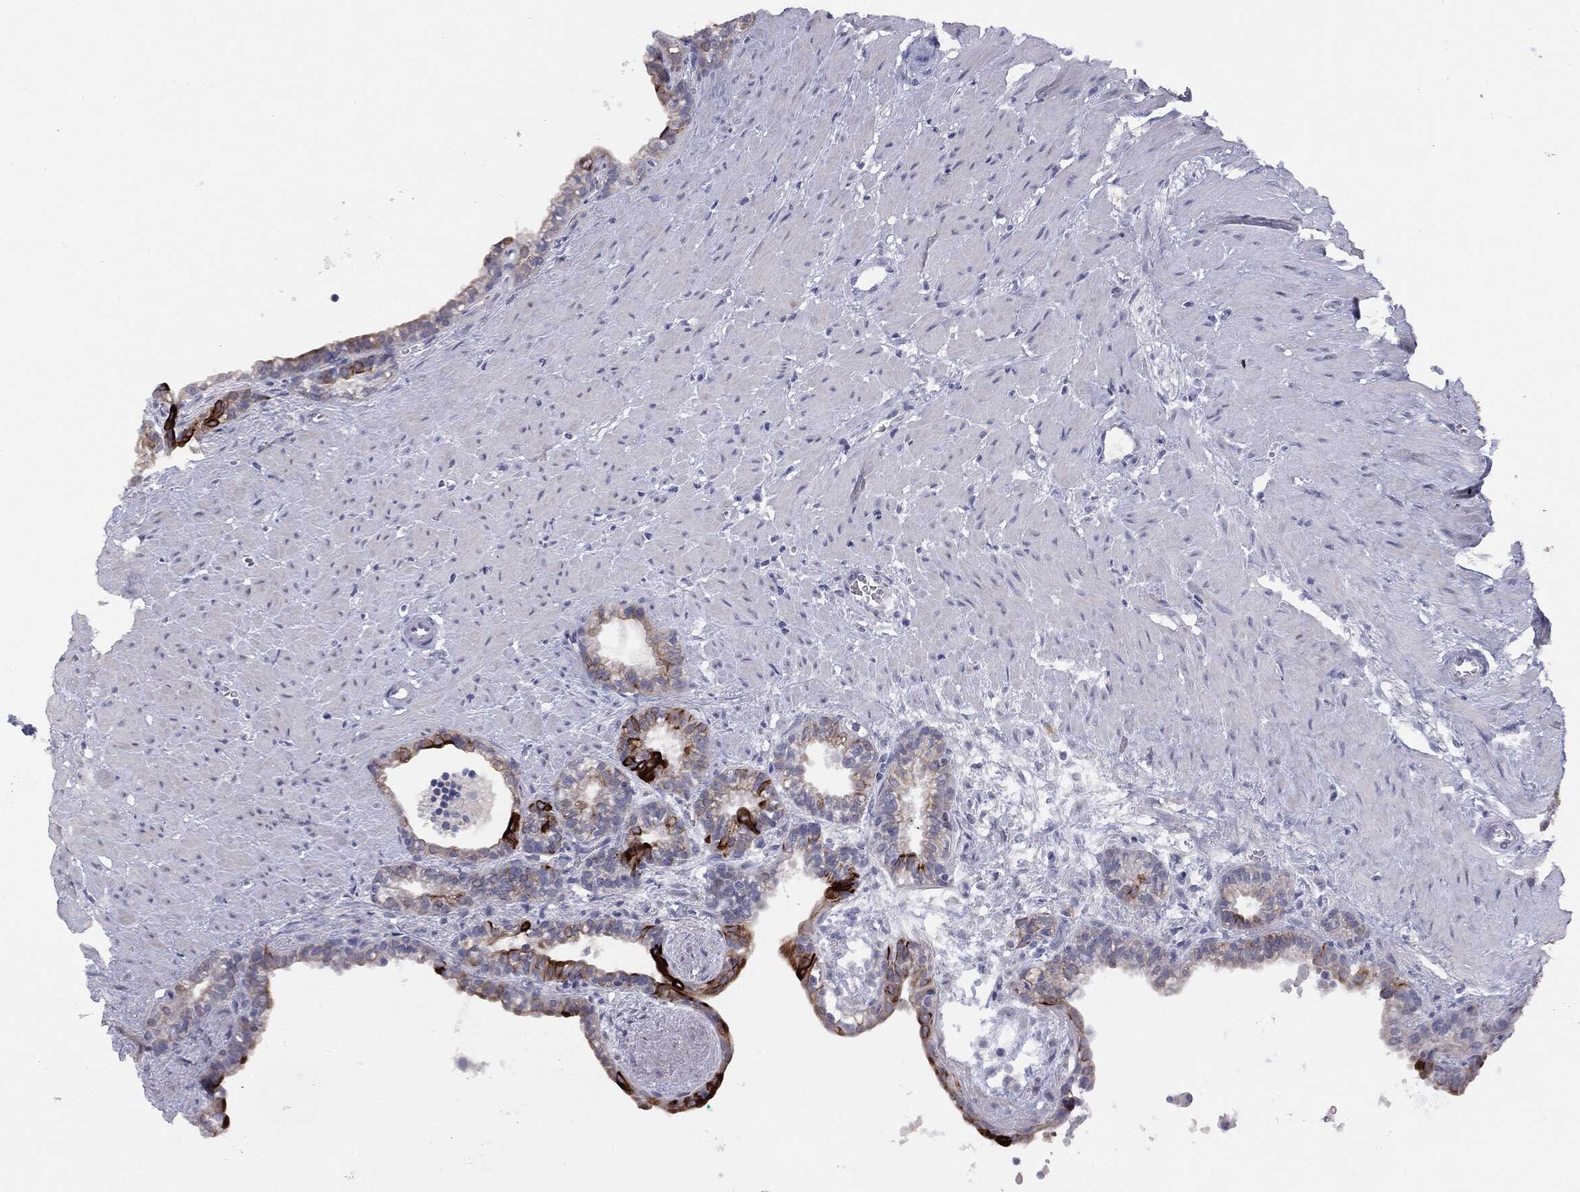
{"staining": {"intensity": "strong", "quantity": "<25%", "location": "cytoplasmic/membranous"}, "tissue": "seminal vesicle", "cell_type": "Glandular cells", "image_type": "normal", "snomed": [{"axis": "morphology", "description": "Normal tissue, NOS"}, {"axis": "morphology", "description": "Urothelial carcinoma, NOS"}, {"axis": "topography", "description": "Urinary bladder"}, {"axis": "topography", "description": "Seminal veicle"}], "caption": "IHC of unremarkable seminal vesicle shows medium levels of strong cytoplasmic/membranous positivity in about <25% of glandular cells.", "gene": "MUC1", "patient": {"sex": "male", "age": 76}}